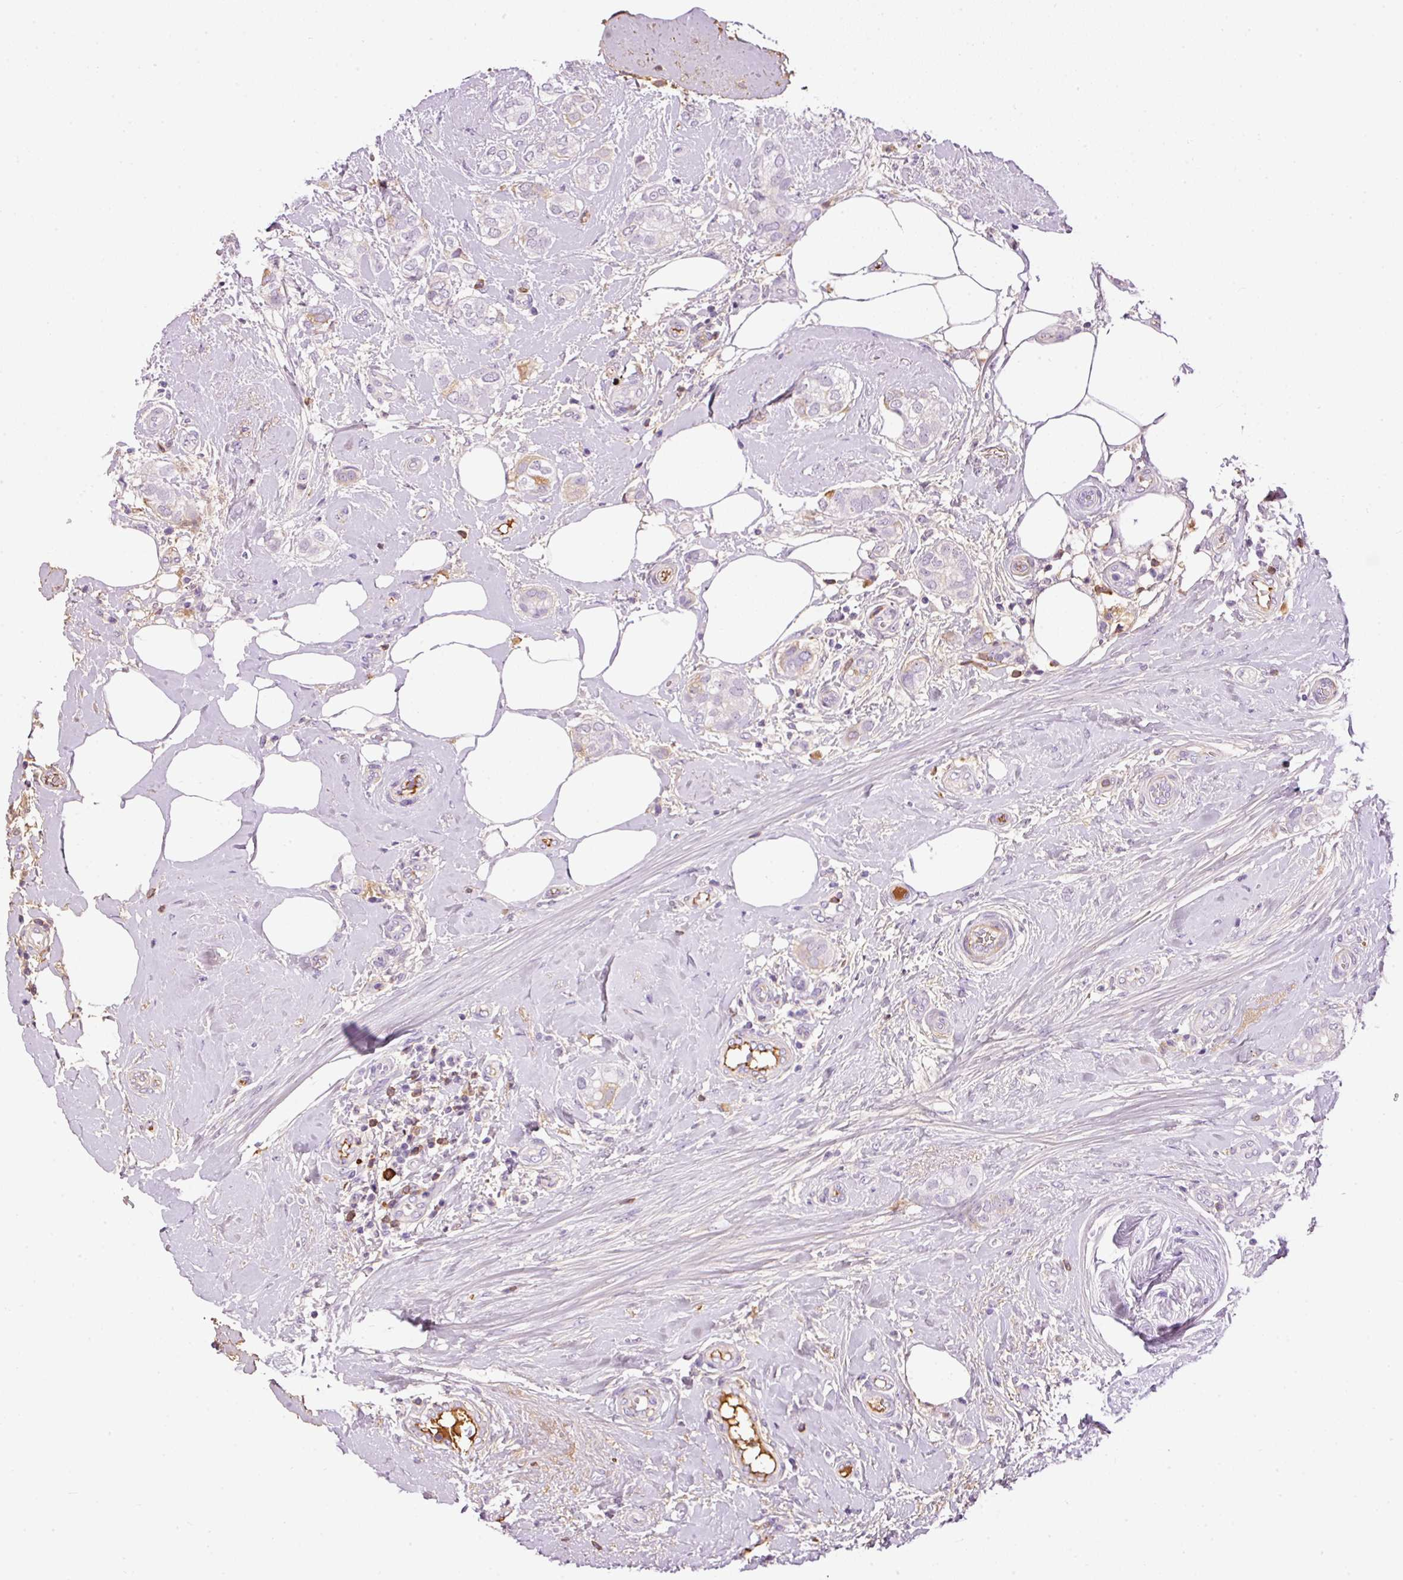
{"staining": {"intensity": "negative", "quantity": "none", "location": "none"}, "tissue": "breast cancer", "cell_type": "Tumor cells", "image_type": "cancer", "snomed": [{"axis": "morphology", "description": "Duct carcinoma"}, {"axis": "topography", "description": "Breast"}], "caption": "Immunohistochemistry micrograph of breast intraductal carcinoma stained for a protein (brown), which shows no expression in tumor cells.", "gene": "PRPF38B", "patient": {"sex": "female", "age": 73}}